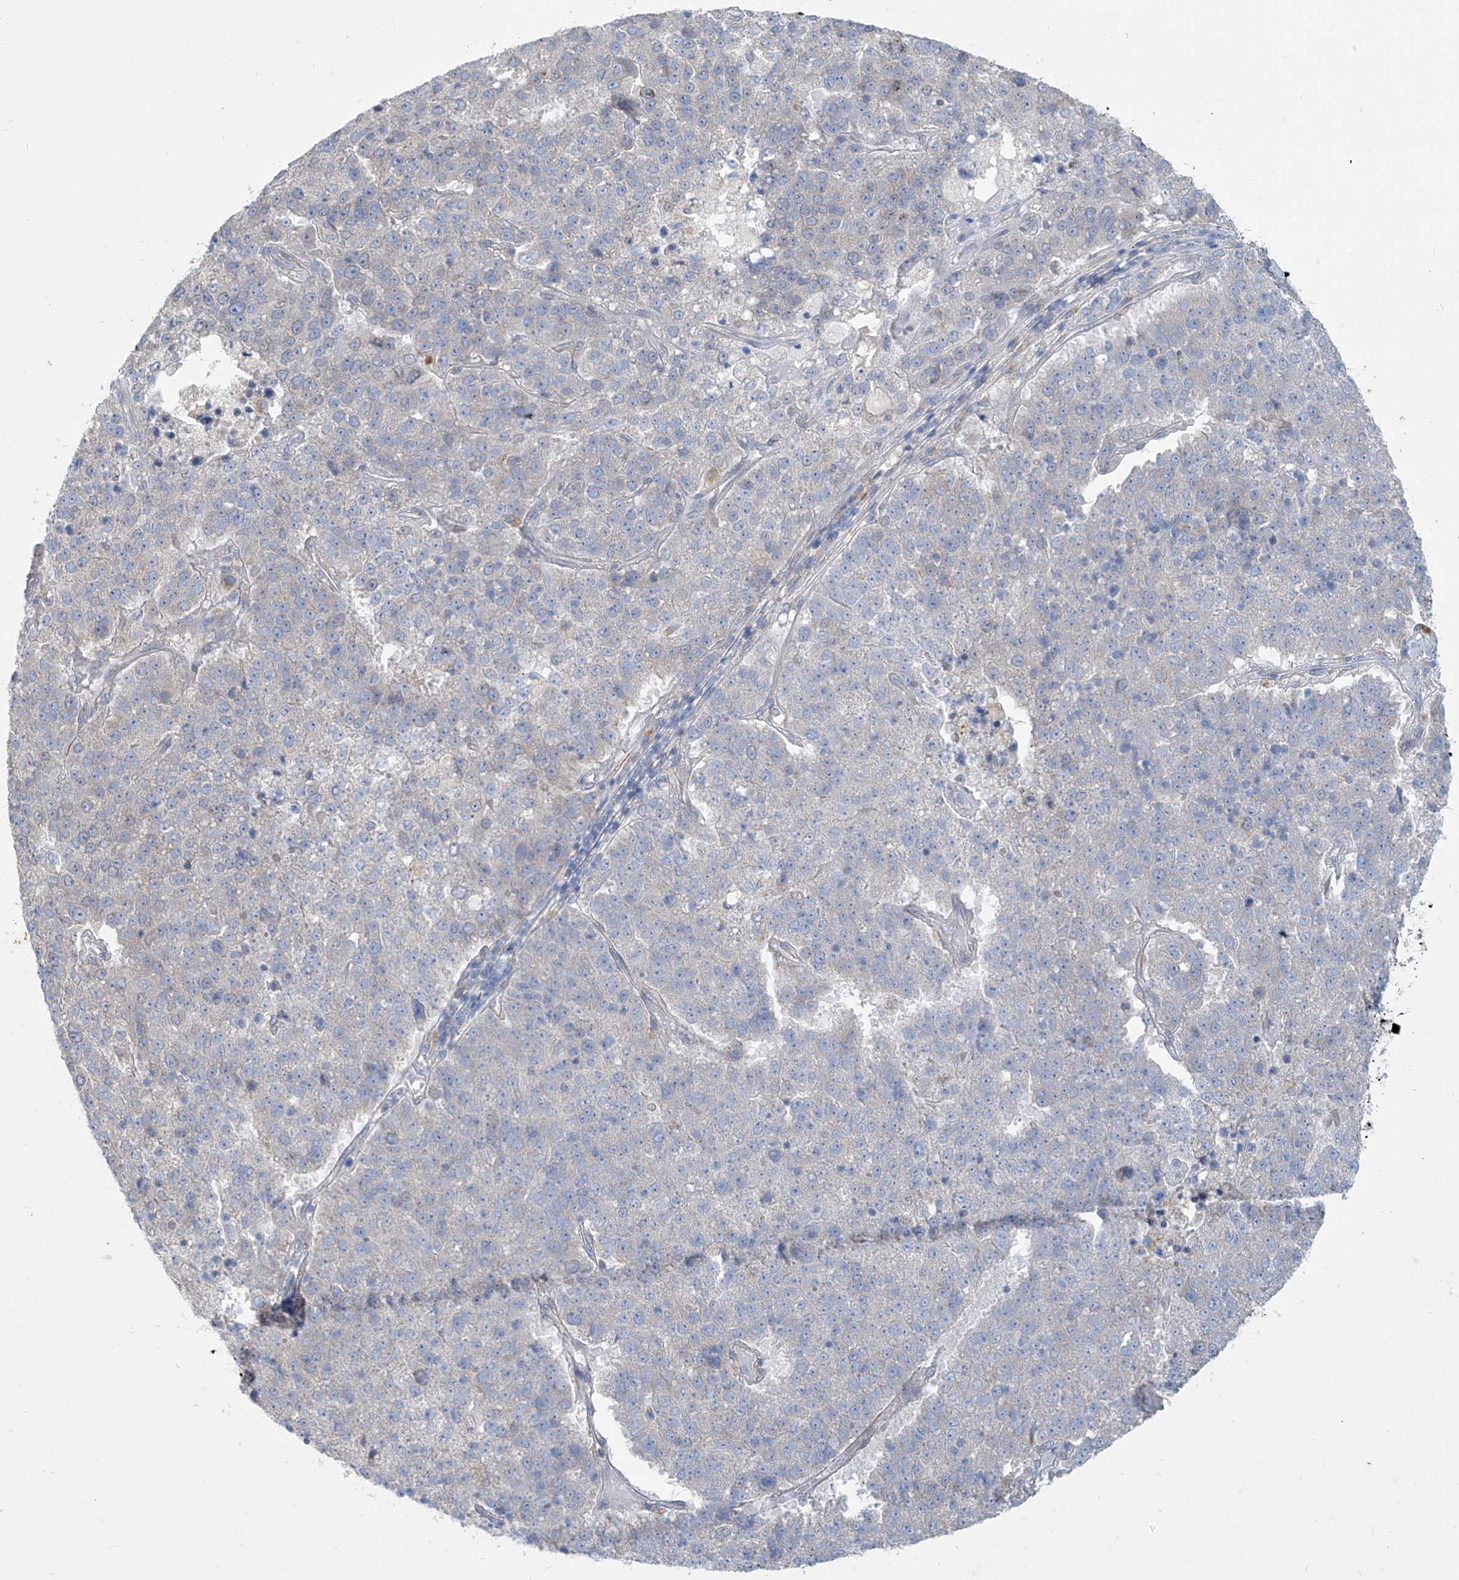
{"staining": {"intensity": "negative", "quantity": "none", "location": "none"}, "tissue": "pancreatic cancer", "cell_type": "Tumor cells", "image_type": "cancer", "snomed": [{"axis": "morphology", "description": "Adenocarcinoma, NOS"}, {"axis": "topography", "description": "Pancreas"}], "caption": "Micrograph shows no protein staining in tumor cells of pancreatic cancer (adenocarcinoma) tissue.", "gene": "KRTAP25-1", "patient": {"sex": "female", "age": 61}}